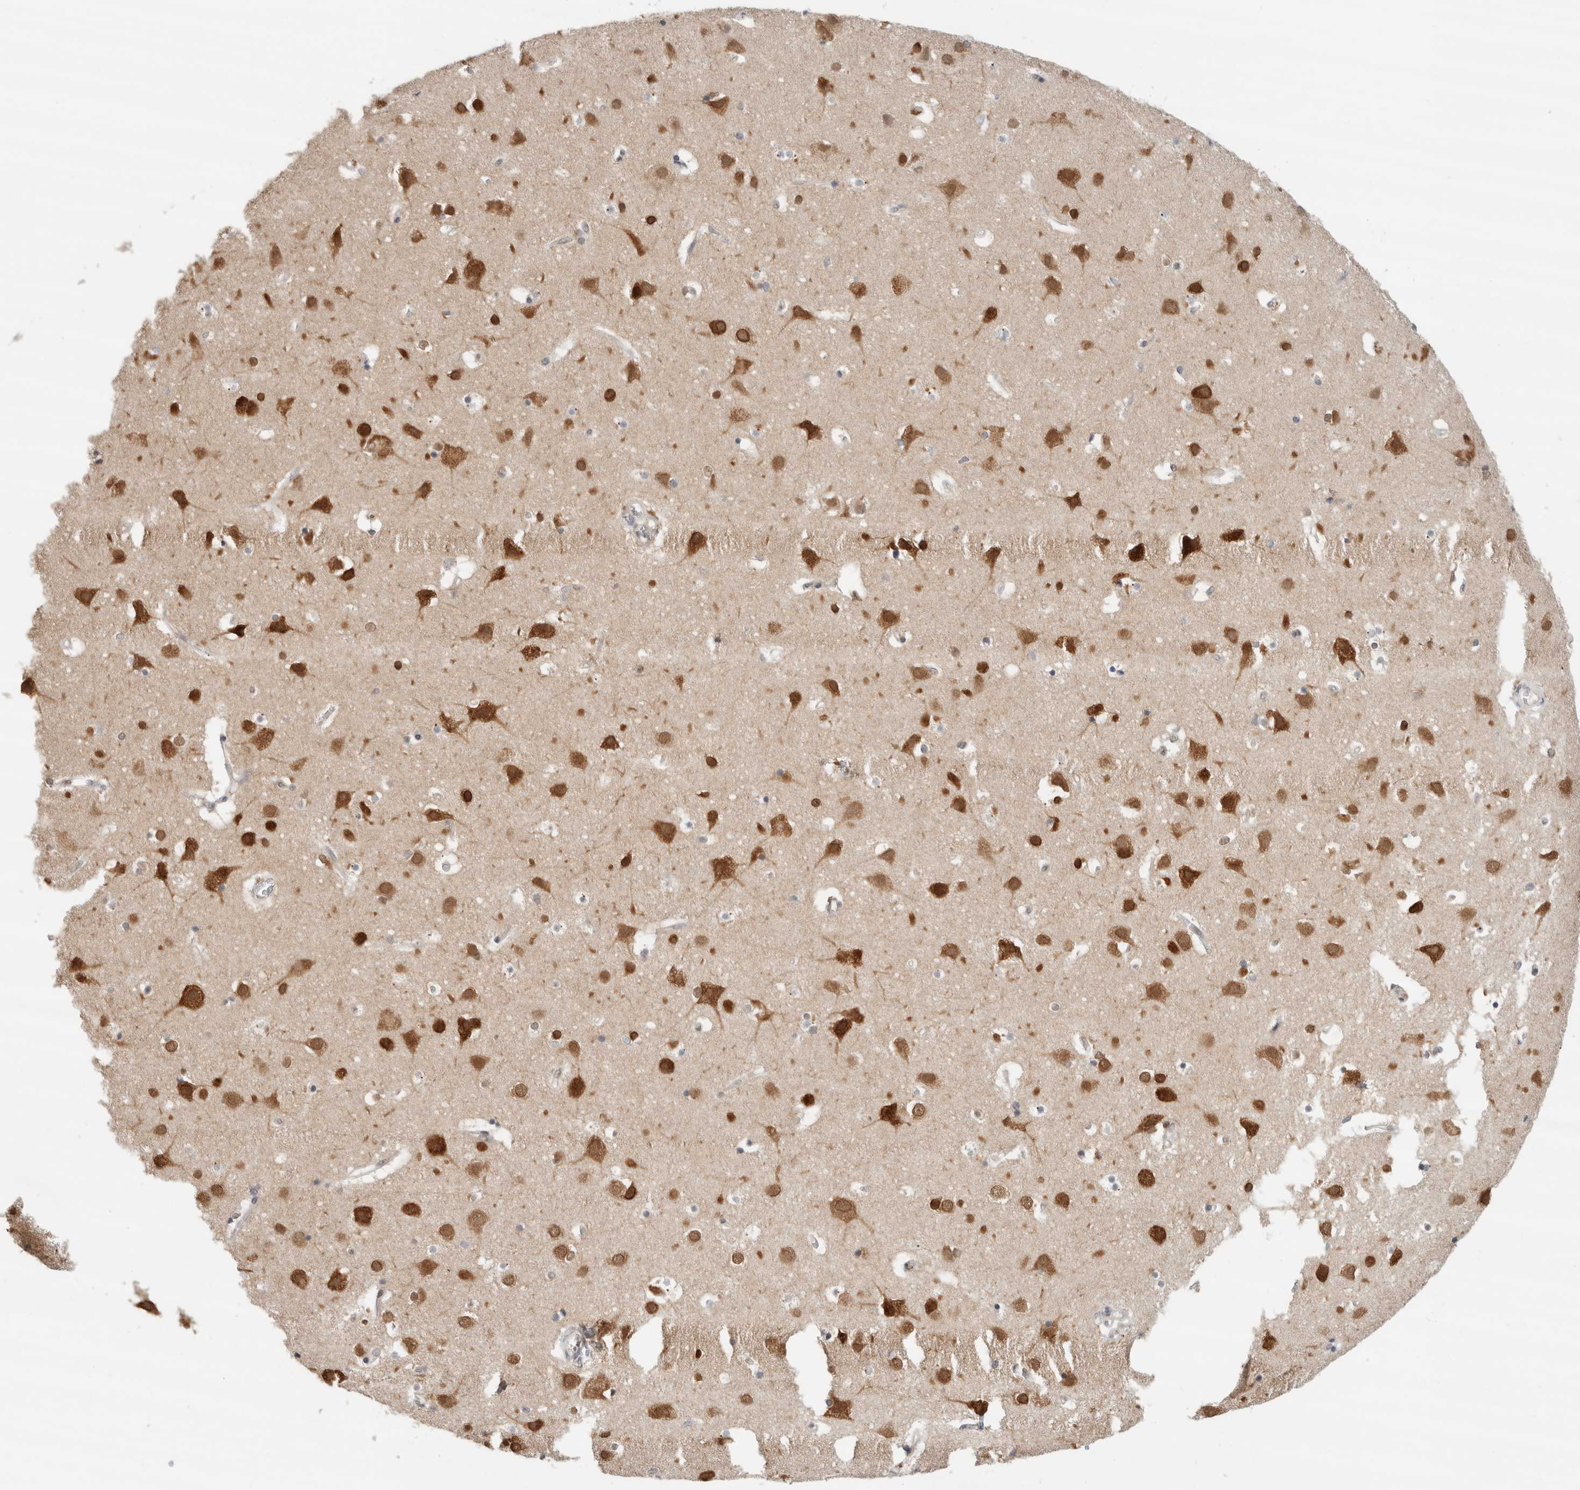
{"staining": {"intensity": "negative", "quantity": "none", "location": "none"}, "tissue": "cerebral cortex", "cell_type": "Endothelial cells", "image_type": "normal", "snomed": [{"axis": "morphology", "description": "Normal tissue, NOS"}, {"axis": "topography", "description": "Cerebral cortex"}], "caption": "Immunohistochemical staining of unremarkable cerebral cortex demonstrates no significant expression in endothelial cells.", "gene": "EIF4G3", "patient": {"sex": "male", "age": 54}}